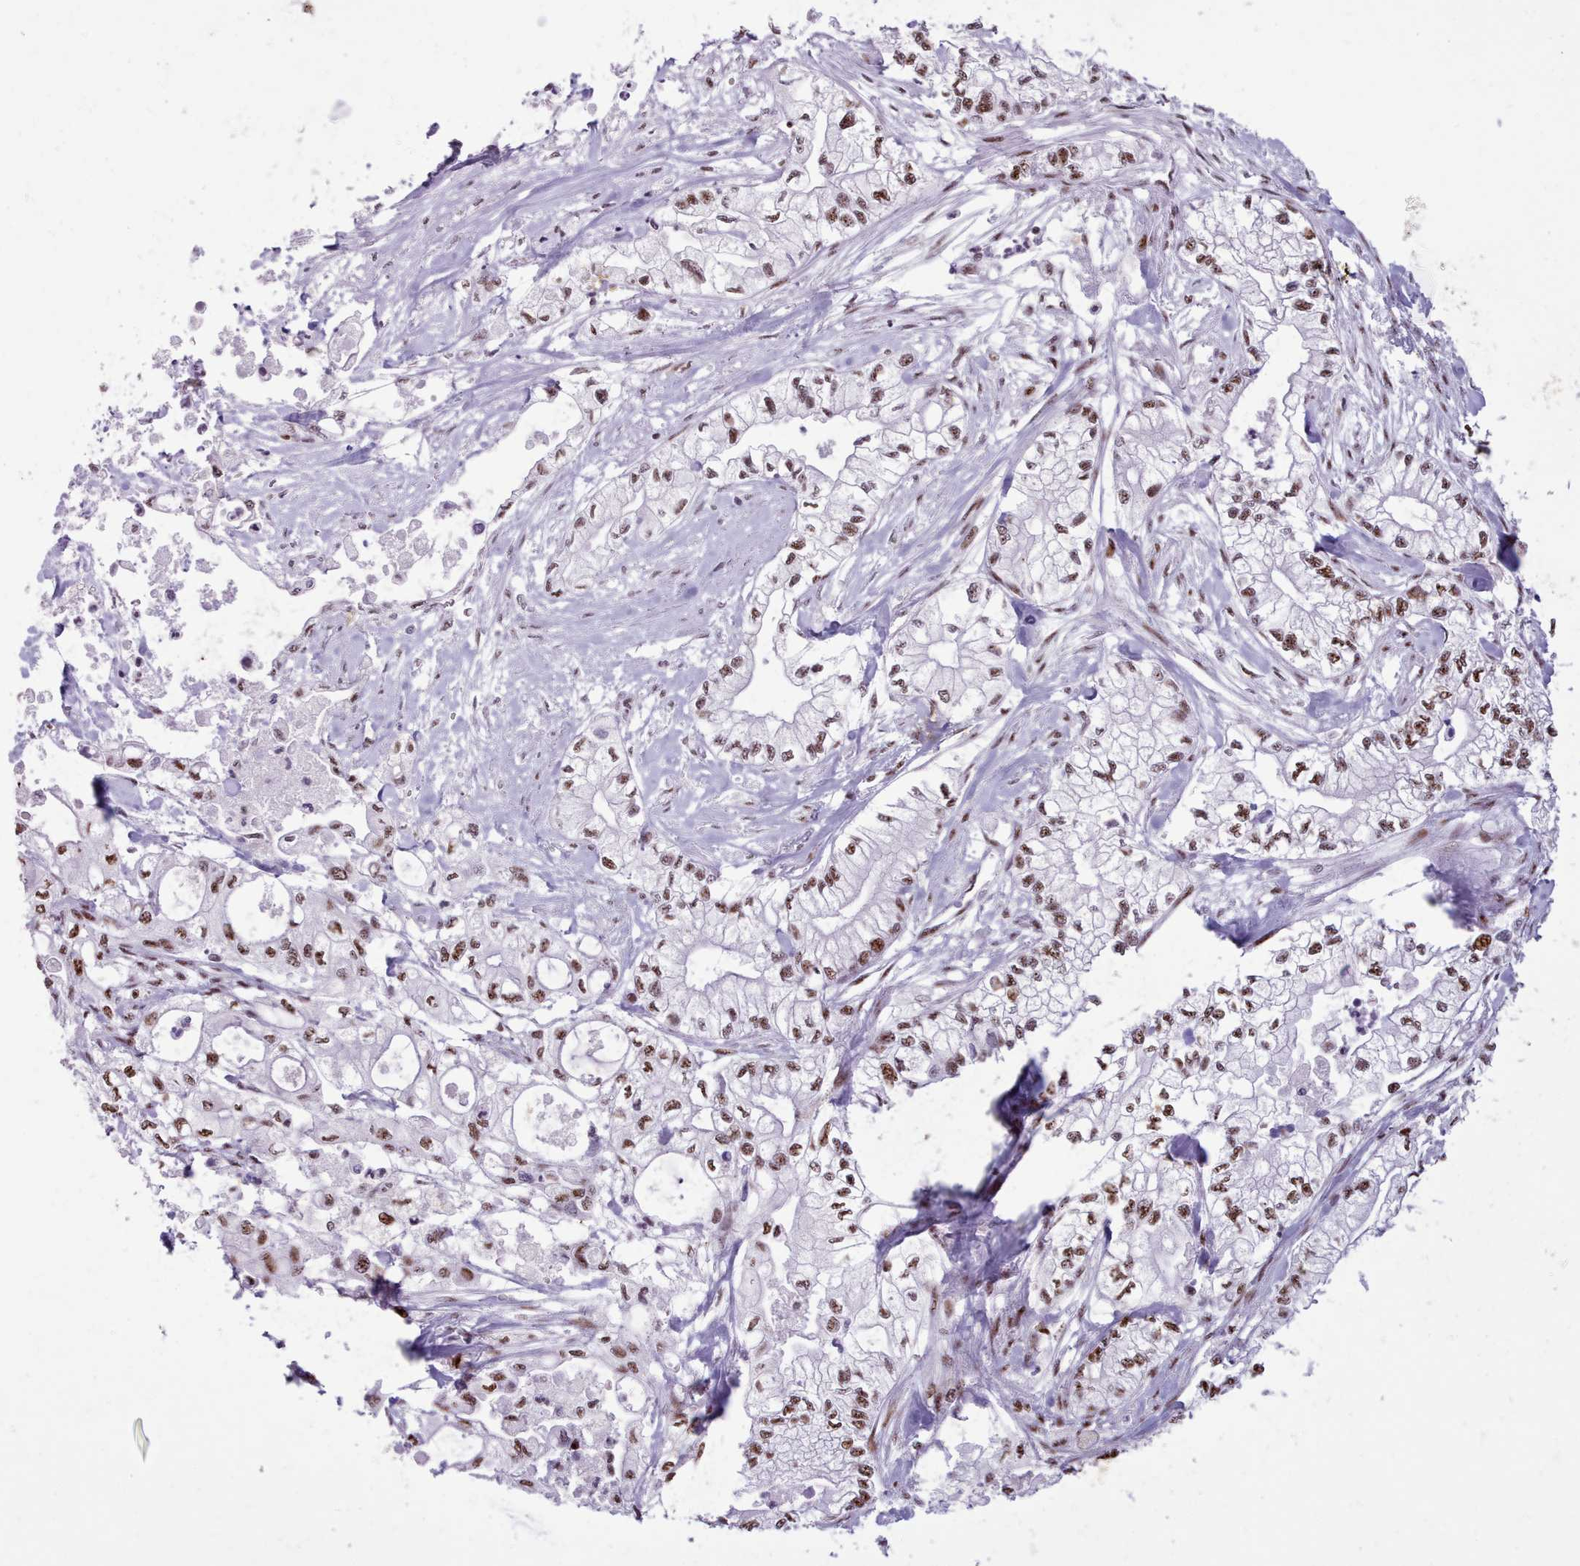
{"staining": {"intensity": "moderate", "quantity": ">75%", "location": "nuclear"}, "tissue": "pancreatic cancer", "cell_type": "Tumor cells", "image_type": "cancer", "snomed": [{"axis": "morphology", "description": "Adenocarcinoma, NOS"}, {"axis": "topography", "description": "Pancreas"}], "caption": "Immunohistochemistry (IHC) of adenocarcinoma (pancreatic) shows medium levels of moderate nuclear expression in approximately >75% of tumor cells.", "gene": "TMEM35B", "patient": {"sex": "male", "age": 79}}